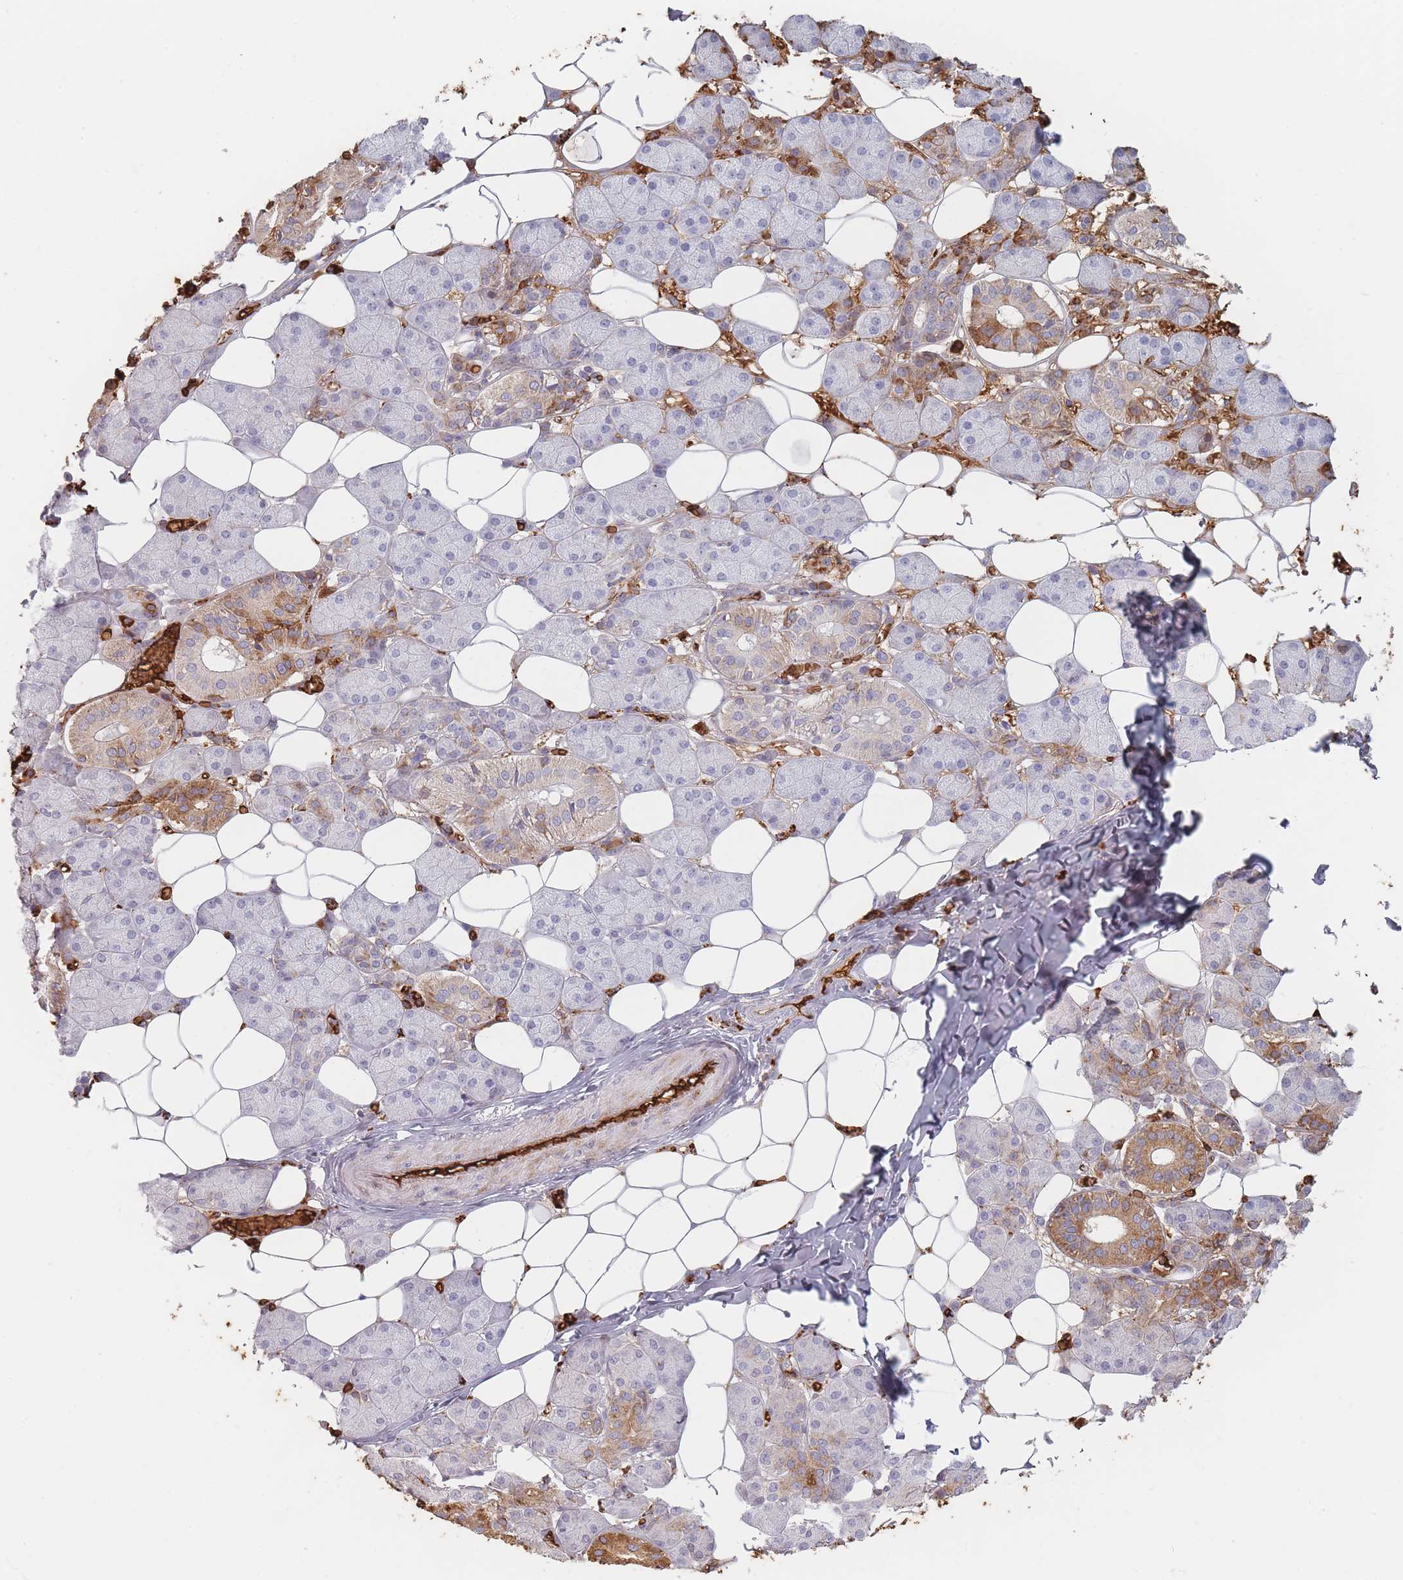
{"staining": {"intensity": "moderate", "quantity": "<25%", "location": "cytoplasmic/membranous"}, "tissue": "salivary gland", "cell_type": "Glandular cells", "image_type": "normal", "snomed": [{"axis": "morphology", "description": "Normal tissue, NOS"}, {"axis": "topography", "description": "Salivary gland"}], "caption": "Brown immunohistochemical staining in benign salivary gland reveals moderate cytoplasmic/membranous expression in about <25% of glandular cells. (IHC, brightfield microscopy, high magnification).", "gene": "SLC2A6", "patient": {"sex": "female", "age": 33}}